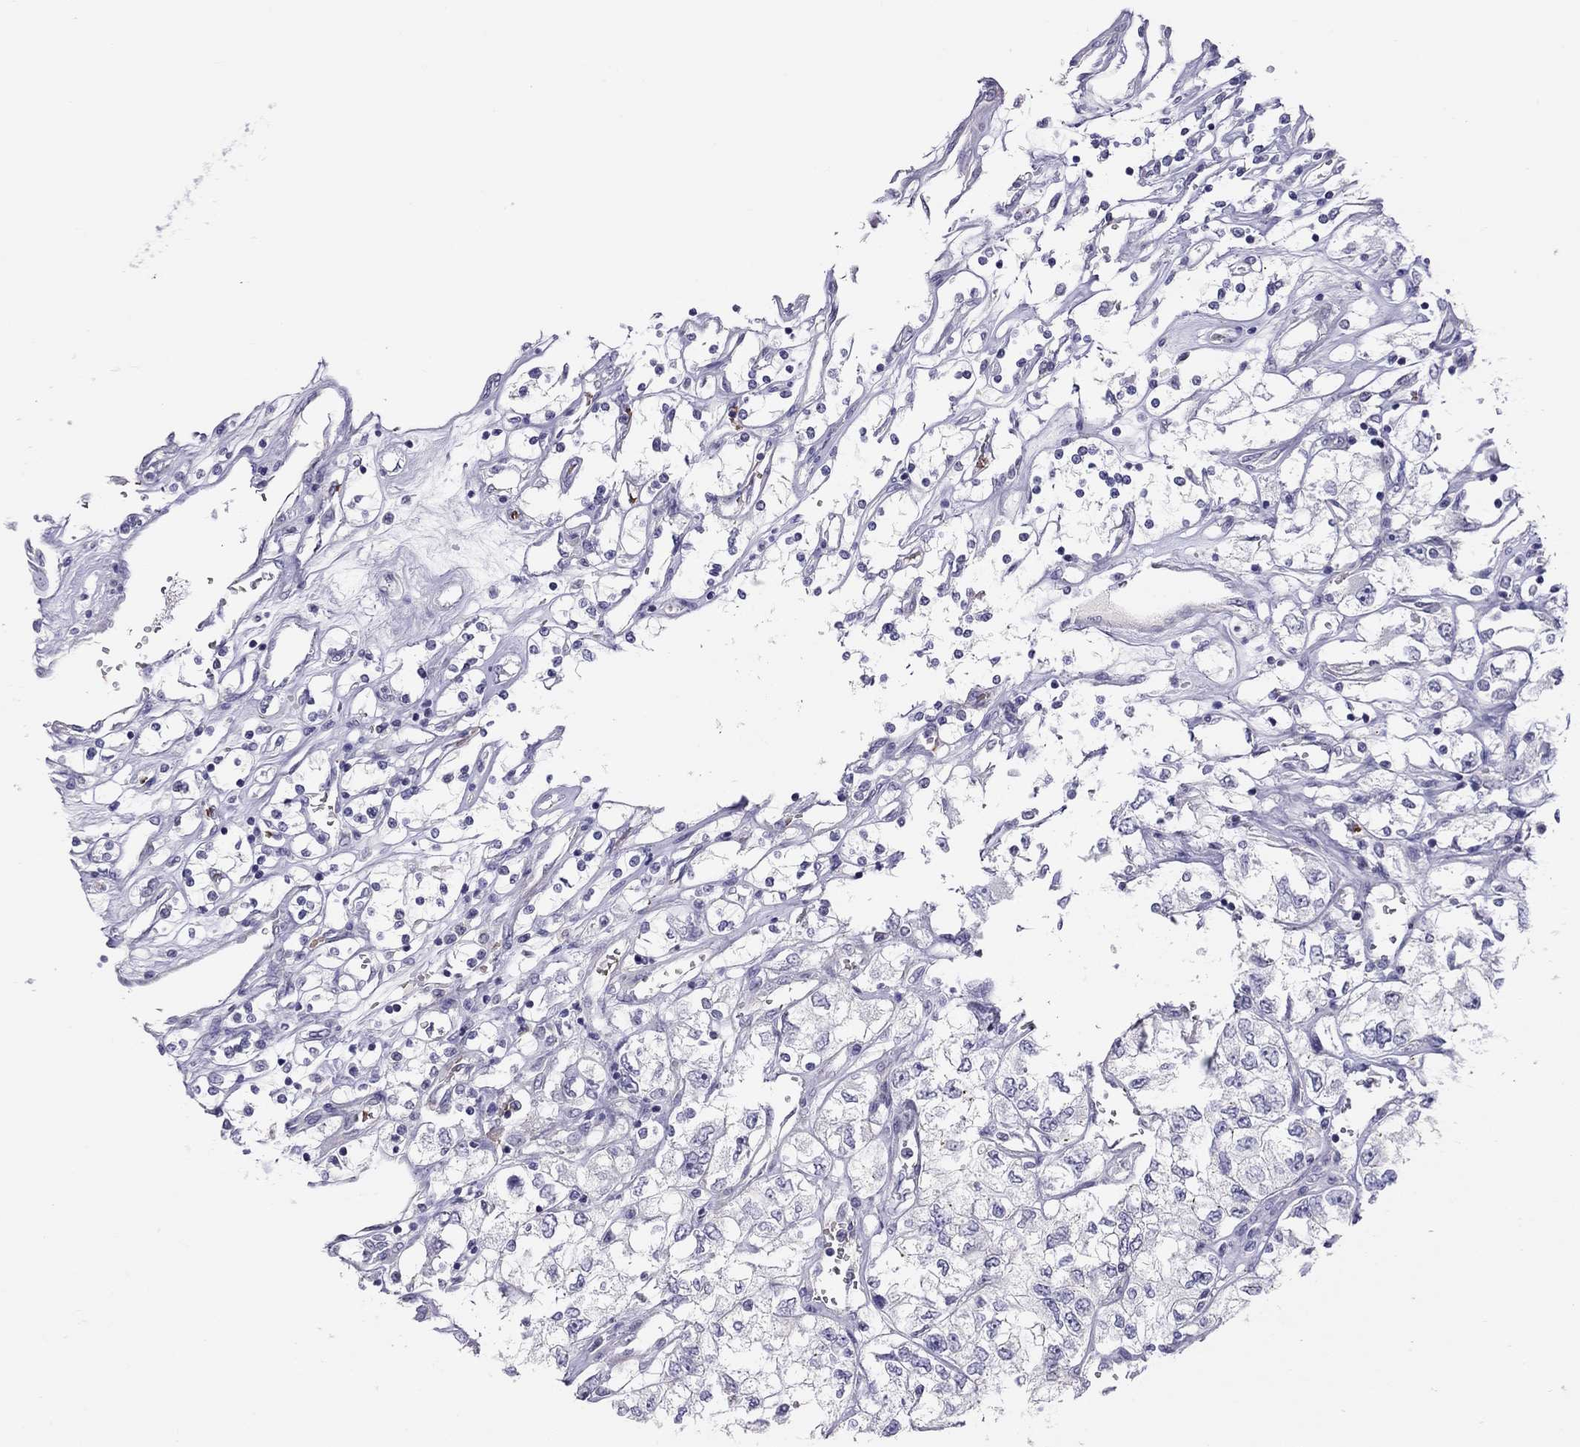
{"staining": {"intensity": "negative", "quantity": "none", "location": "none"}, "tissue": "renal cancer", "cell_type": "Tumor cells", "image_type": "cancer", "snomed": [{"axis": "morphology", "description": "Adenocarcinoma, NOS"}, {"axis": "topography", "description": "Kidney"}], "caption": "This is an immunohistochemistry micrograph of renal cancer. There is no positivity in tumor cells.", "gene": "FRMD1", "patient": {"sex": "female", "age": 59}}